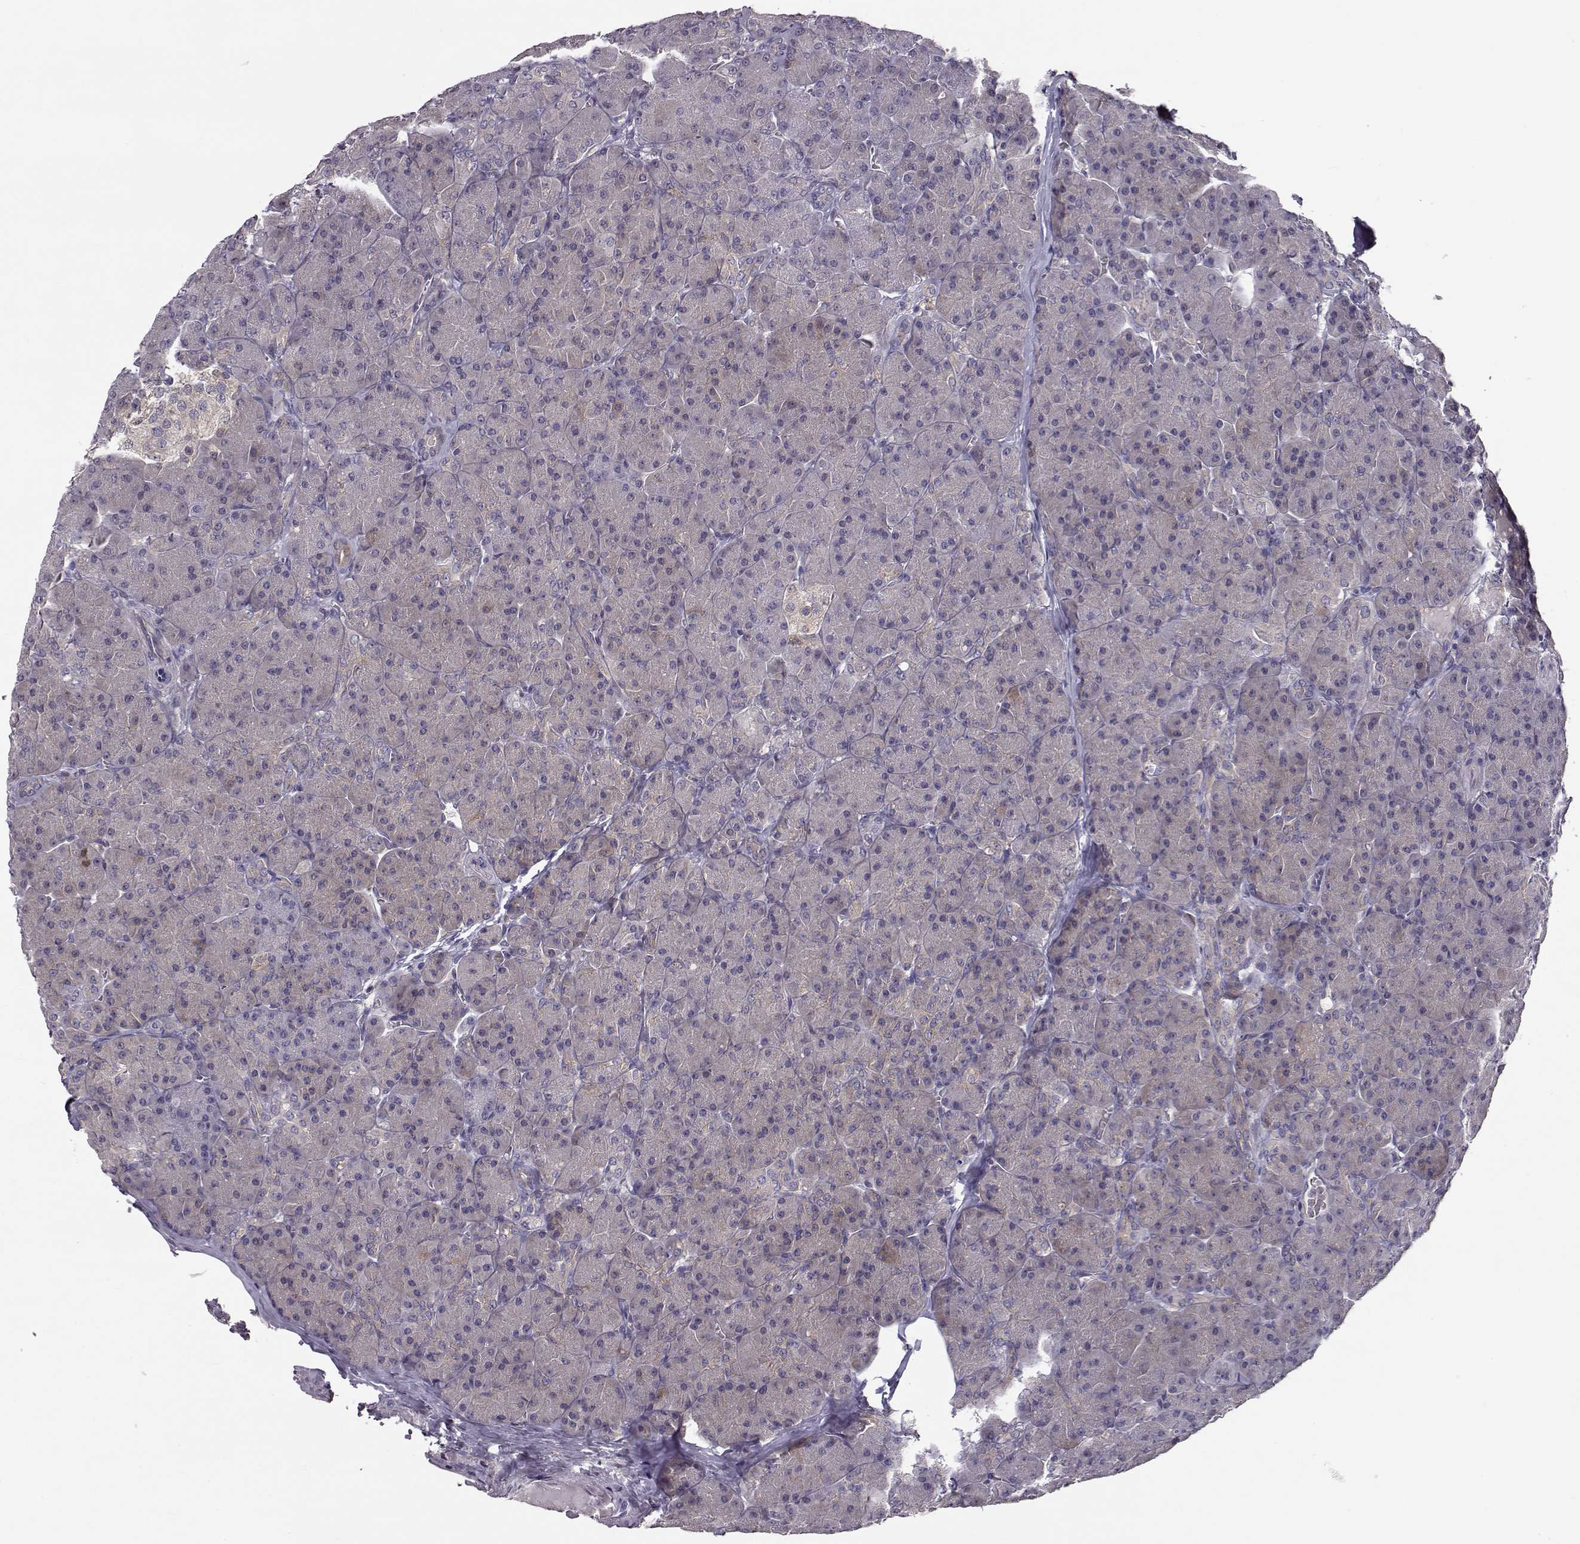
{"staining": {"intensity": "negative", "quantity": "none", "location": "none"}, "tissue": "pancreas", "cell_type": "Exocrine glandular cells", "image_type": "normal", "snomed": [{"axis": "morphology", "description": "Normal tissue, NOS"}, {"axis": "topography", "description": "Pancreas"}], "caption": "IHC photomicrograph of normal pancreas stained for a protein (brown), which shows no expression in exocrine glandular cells. (Brightfield microscopy of DAB IHC at high magnification).", "gene": "RANBP1", "patient": {"sex": "male", "age": 57}}